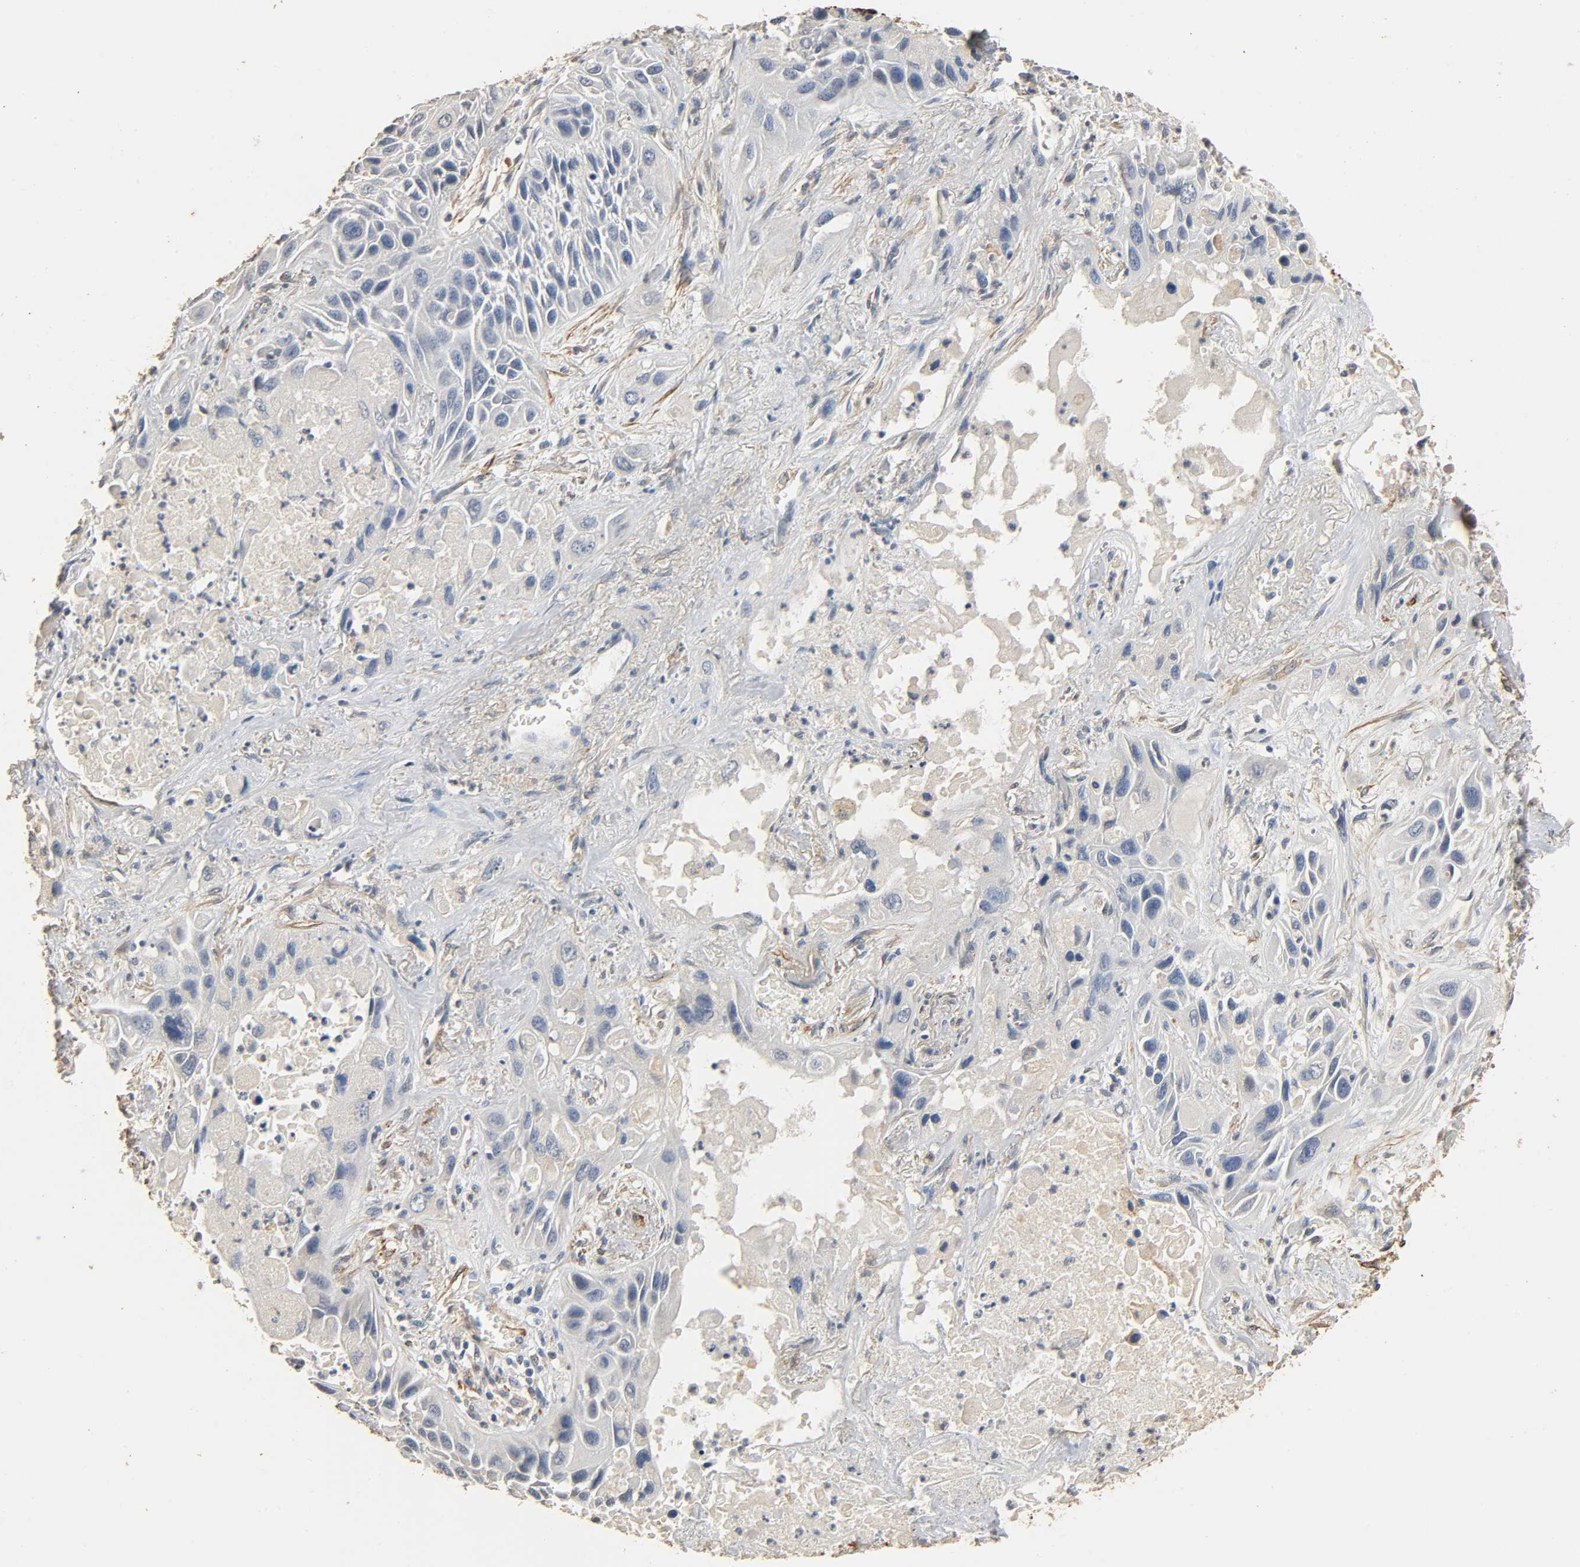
{"staining": {"intensity": "negative", "quantity": "none", "location": "none"}, "tissue": "lung cancer", "cell_type": "Tumor cells", "image_type": "cancer", "snomed": [{"axis": "morphology", "description": "Squamous cell carcinoma, NOS"}, {"axis": "topography", "description": "Lung"}], "caption": "Image shows no significant protein positivity in tumor cells of squamous cell carcinoma (lung). (DAB IHC with hematoxylin counter stain).", "gene": "GSTA3", "patient": {"sex": "female", "age": 76}}